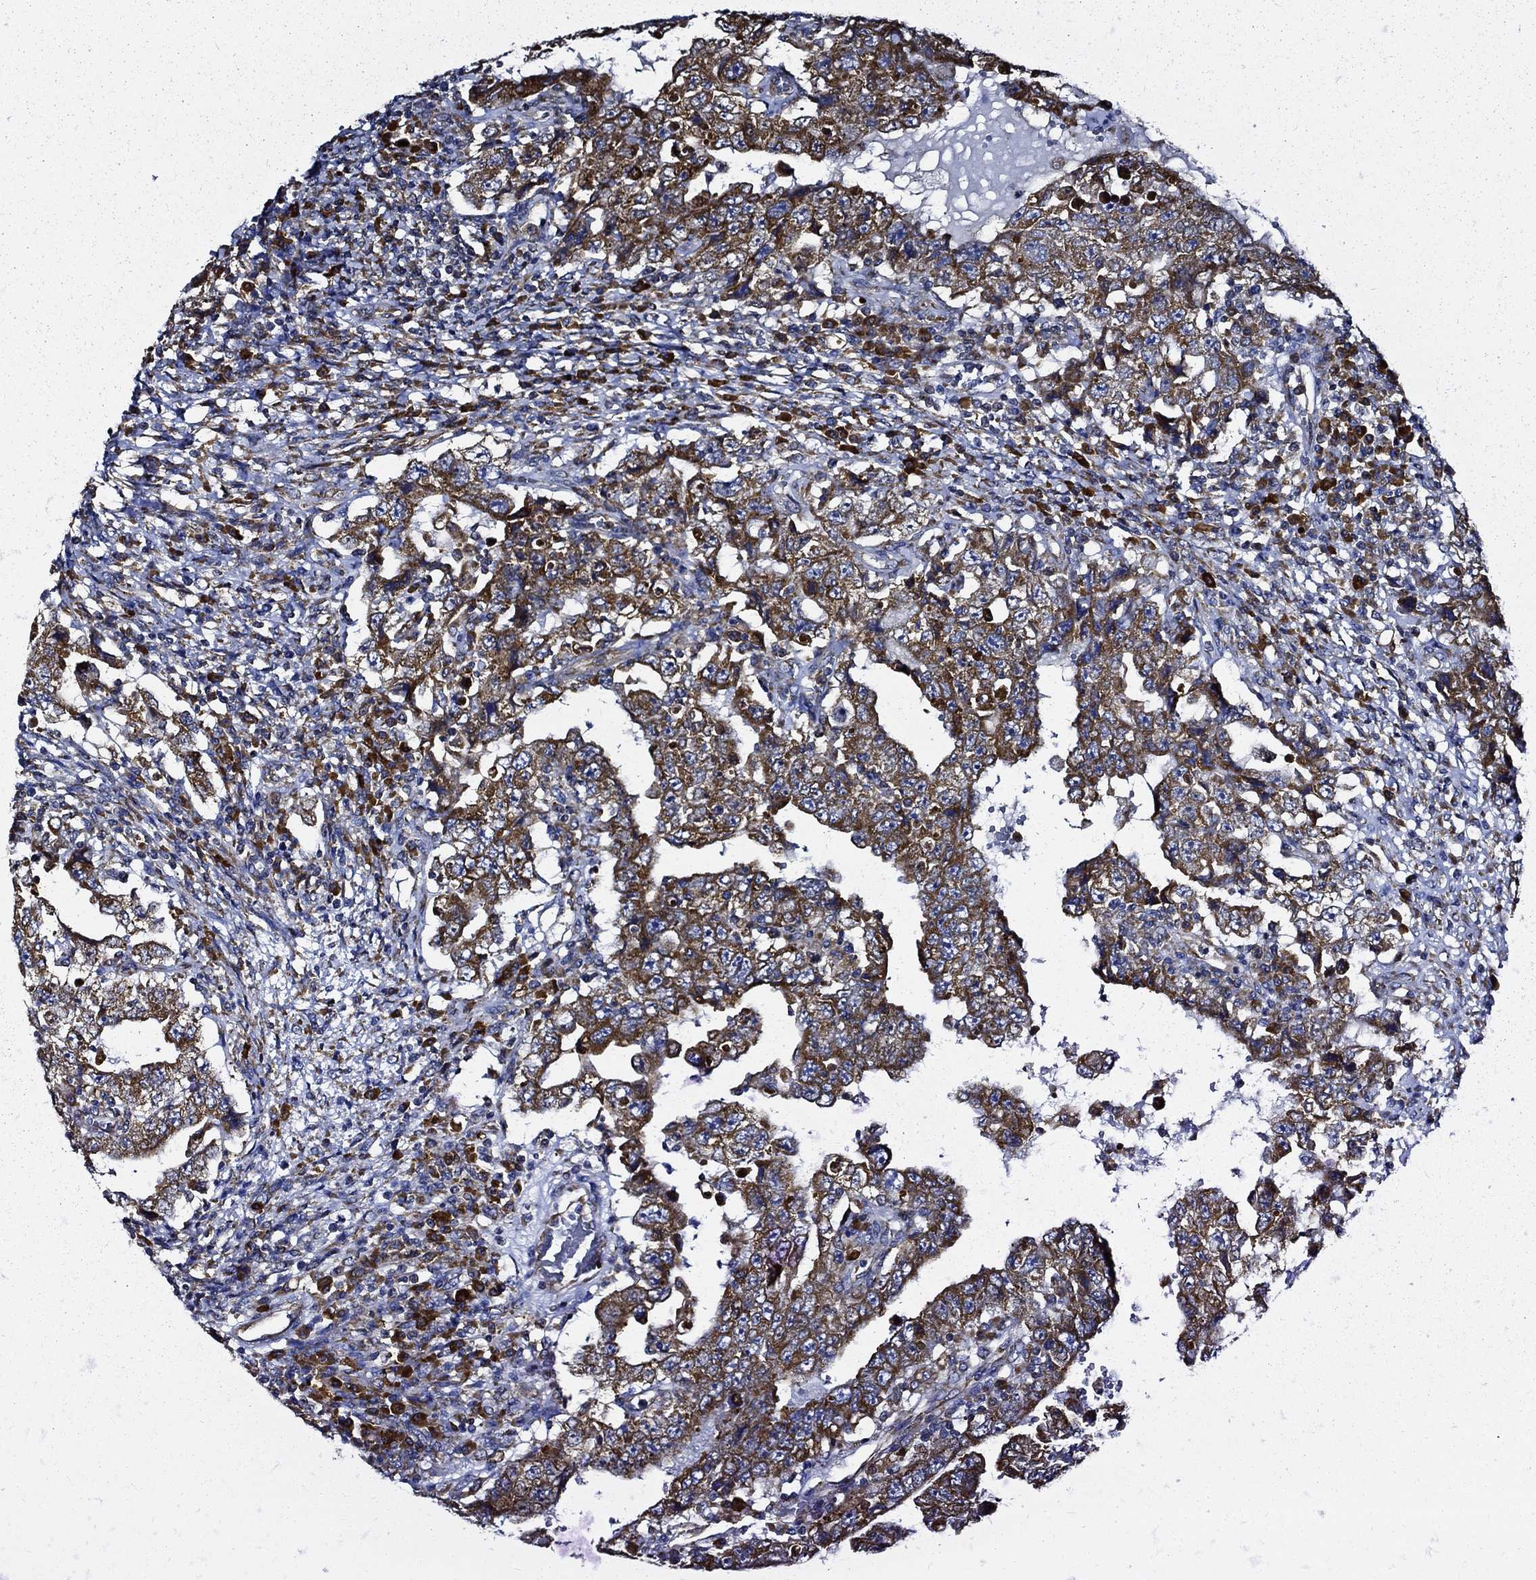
{"staining": {"intensity": "strong", "quantity": ">75%", "location": "cytoplasmic/membranous"}, "tissue": "testis cancer", "cell_type": "Tumor cells", "image_type": "cancer", "snomed": [{"axis": "morphology", "description": "Carcinoma, Embryonal, NOS"}, {"axis": "topography", "description": "Testis"}], "caption": "The histopathology image displays a brown stain indicating the presence of a protein in the cytoplasmic/membranous of tumor cells in testis cancer. (DAB IHC with brightfield microscopy, high magnification).", "gene": "PRDX4", "patient": {"sex": "male", "age": 26}}